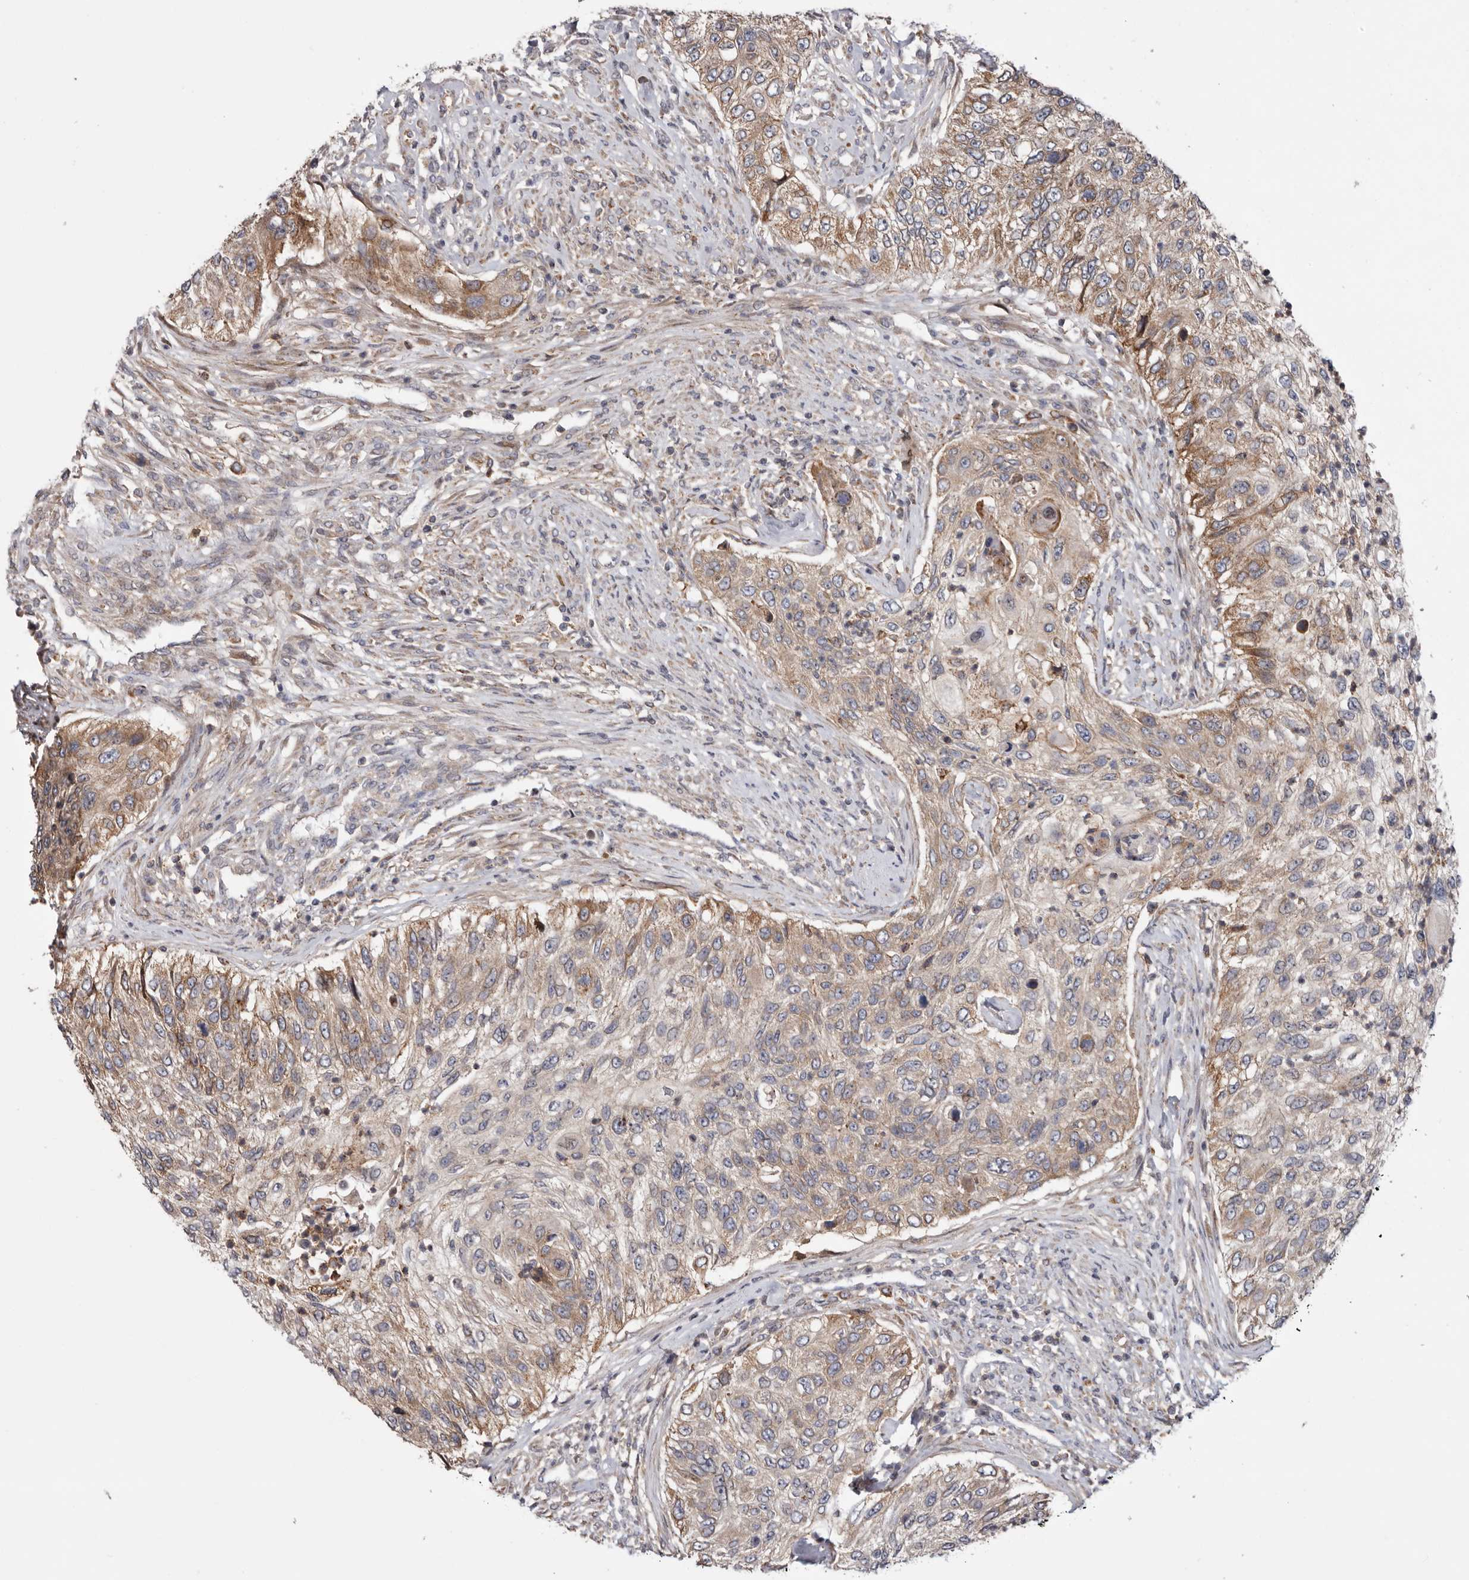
{"staining": {"intensity": "weak", "quantity": "25%-75%", "location": "cytoplasmic/membranous"}, "tissue": "urothelial cancer", "cell_type": "Tumor cells", "image_type": "cancer", "snomed": [{"axis": "morphology", "description": "Urothelial carcinoma, High grade"}, {"axis": "topography", "description": "Urinary bladder"}], "caption": "IHC of human urothelial carcinoma (high-grade) displays low levels of weak cytoplasmic/membranous expression in about 25%-75% of tumor cells.", "gene": "TMUB1", "patient": {"sex": "female", "age": 60}}